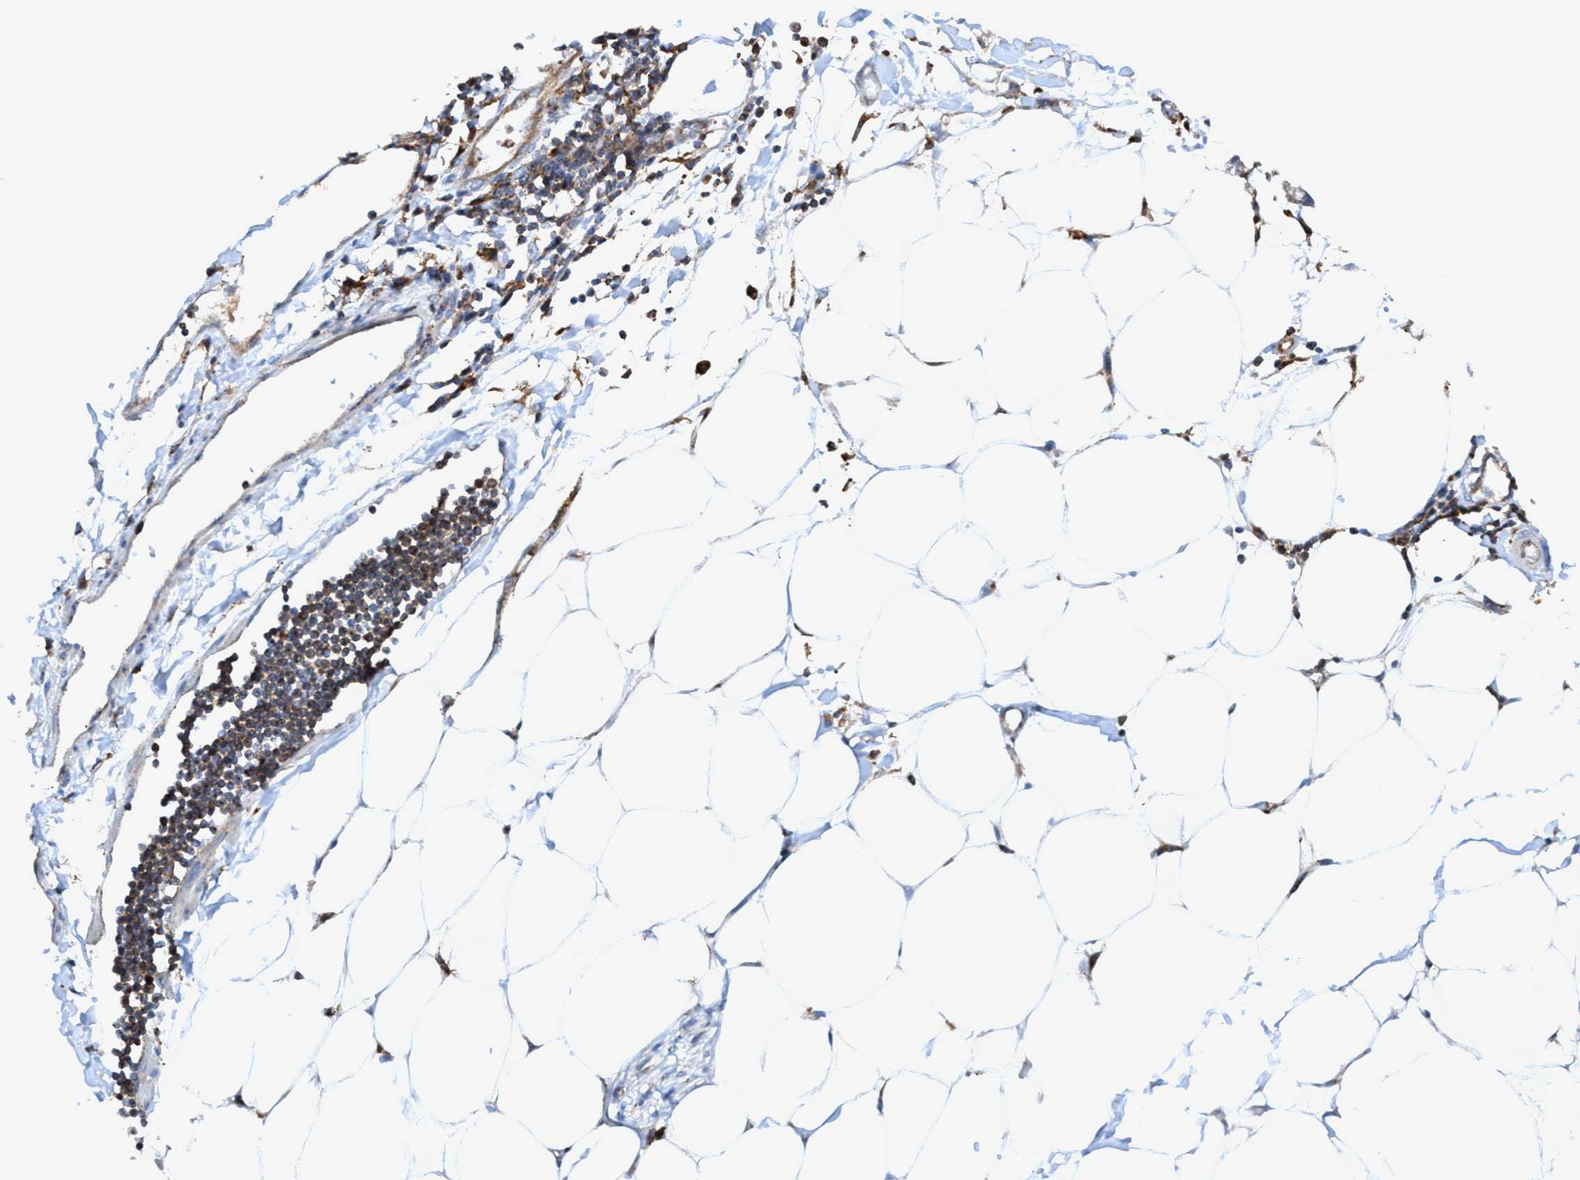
{"staining": {"intensity": "negative", "quantity": "none", "location": "none"}, "tissue": "adipose tissue", "cell_type": "Adipocytes", "image_type": "normal", "snomed": [{"axis": "morphology", "description": "Normal tissue, NOS"}, {"axis": "morphology", "description": "Adenocarcinoma, NOS"}, {"axis": "topography", "description": "Colon"}, {"axis": "topography", "description": "Peripheral nerve tissue"}], "caption": "A micrograph of adipose tissue stained for a protein displays no brown staining in adipocytes.", "gene": "TRIM65", "patient": {"sex": "male", "age": 14}}